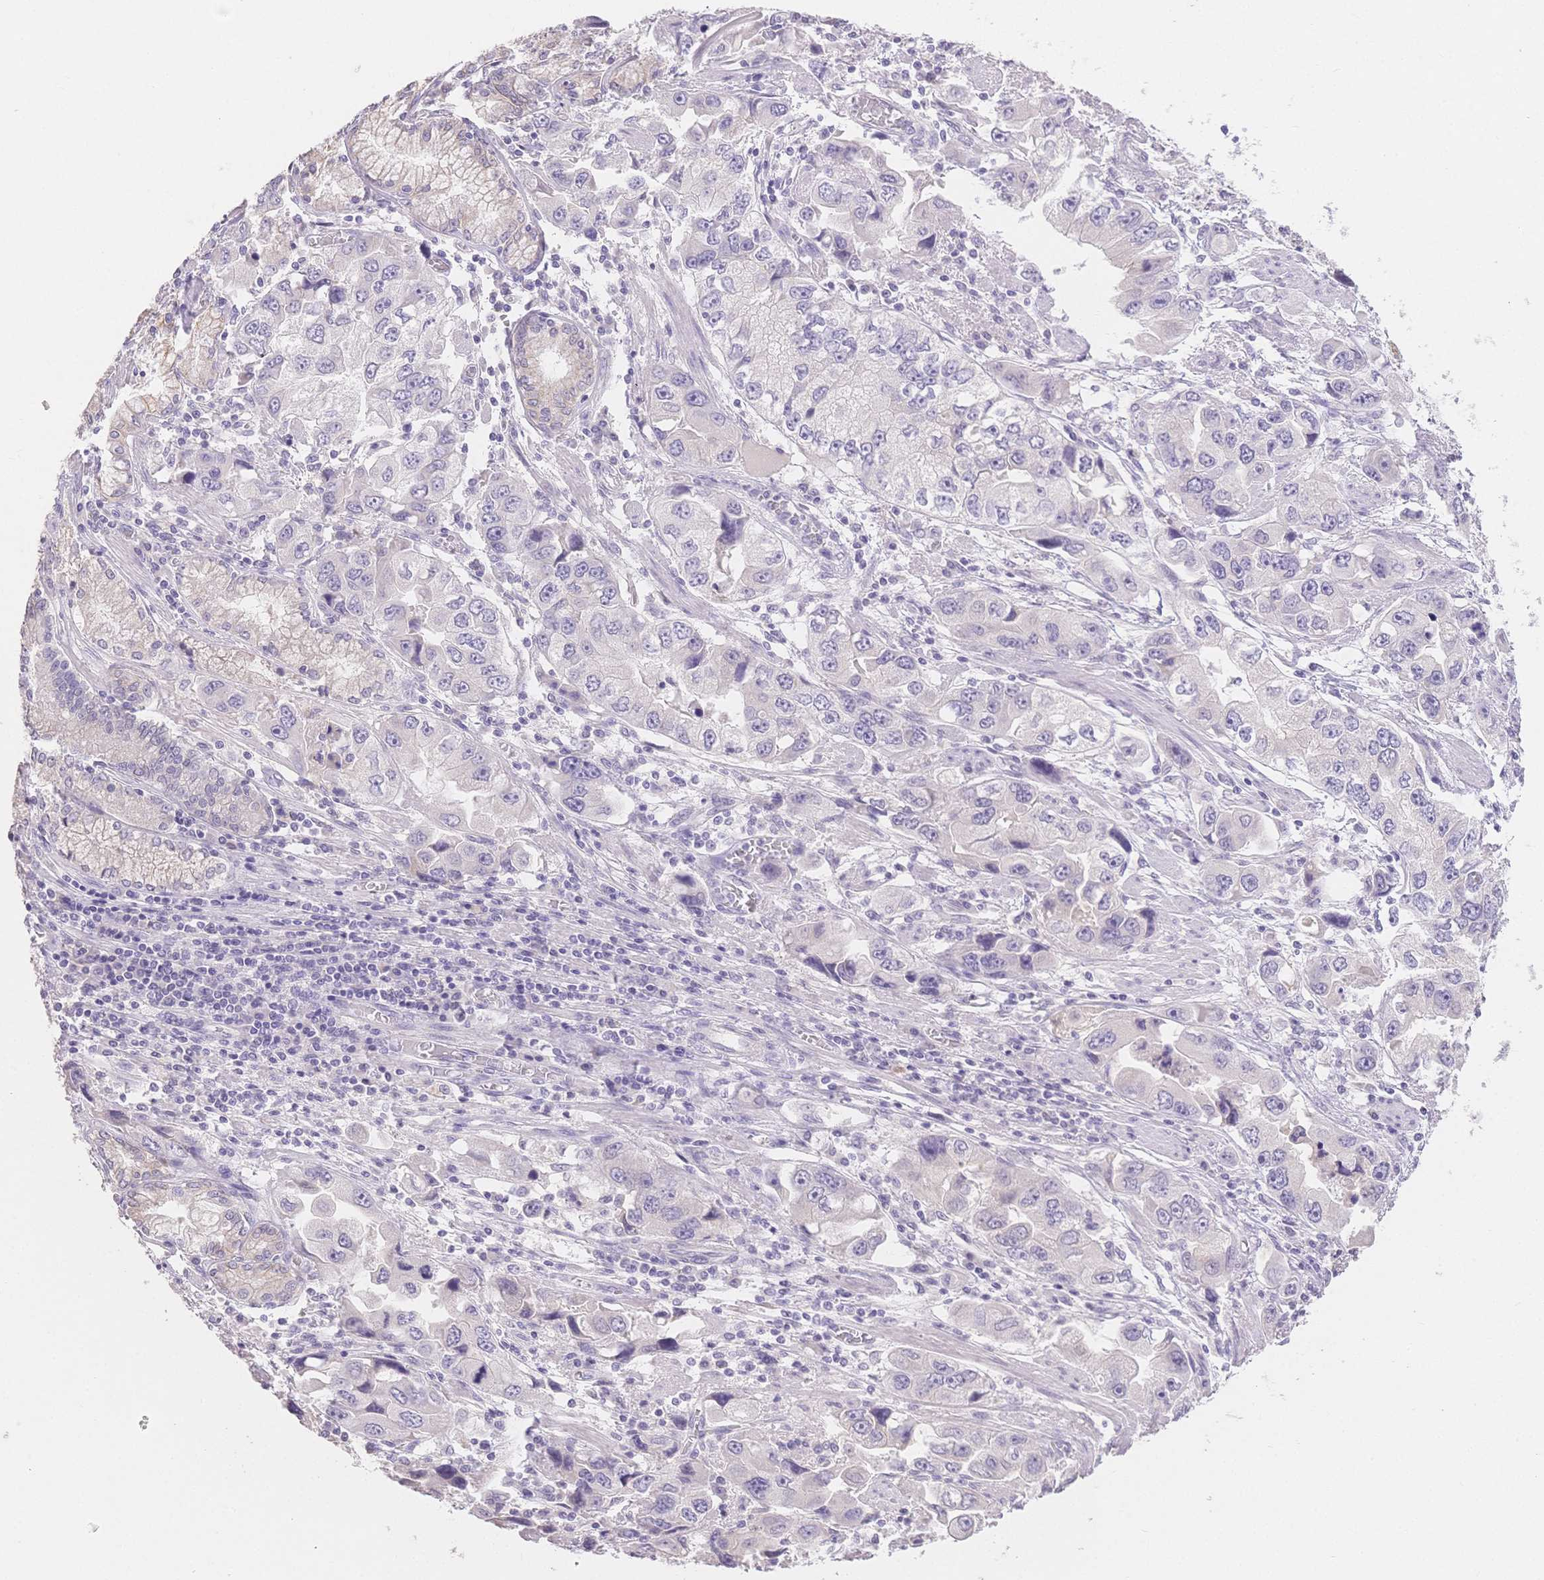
{"staining": {"intensity": "negative", "quantity": "none", "location": "none"}, "tissue": "stomach cancer", "cell_type": "Tumor cells", "image_type": "cancer", "snomed": [{"axis": "morphology", "description": "Adenocarcinoma, NOS"}, {"axis": "topography", "description": "Stomach, lower"}], "caption": "Photomicrograph shows no protein expression in tumor cells of stomach cancer tissue.", "gene": "SUV39H2", "patient": {"sex": "female", "age": 93}}